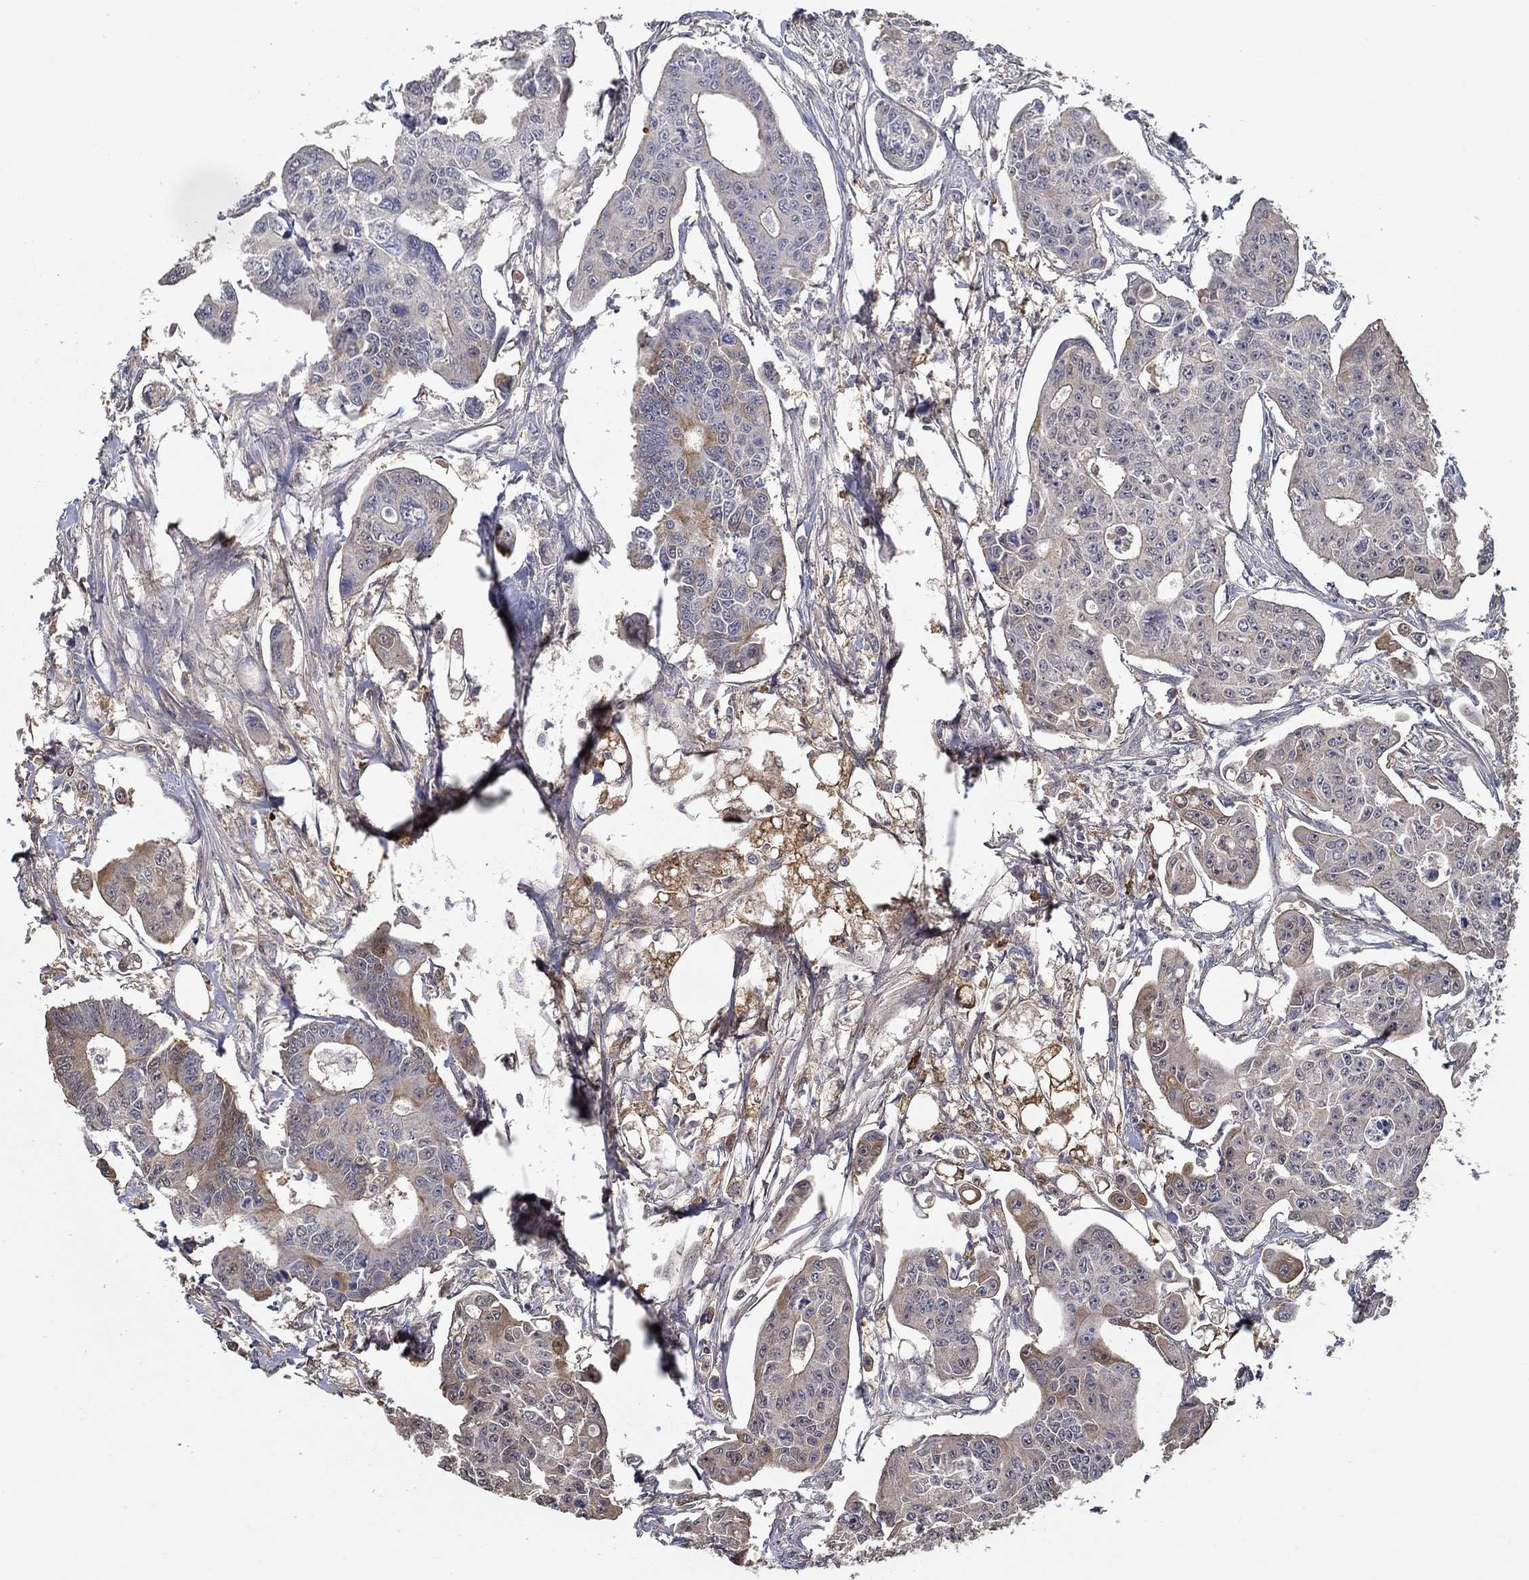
{"staining": {"intensity": "weak", "quantity": "<25%", "location": "cytoplasmic/membranous"}, "tissue": "colorectal cancer", "cell_type": "Tumor cells", "image_type": "cancer", "snomed": [{"axis": "morphology", "description": "Adenocarcinoma, NOS"}, {"axis": "topography", "description": "Colon"}], "caption": "Immunohistochemical staining of human colorectal adenocarcinoma demonstrates no significant staining in tumor cells.", "gene": "IL10", "patient": {"sex": "male", "age": 70}}